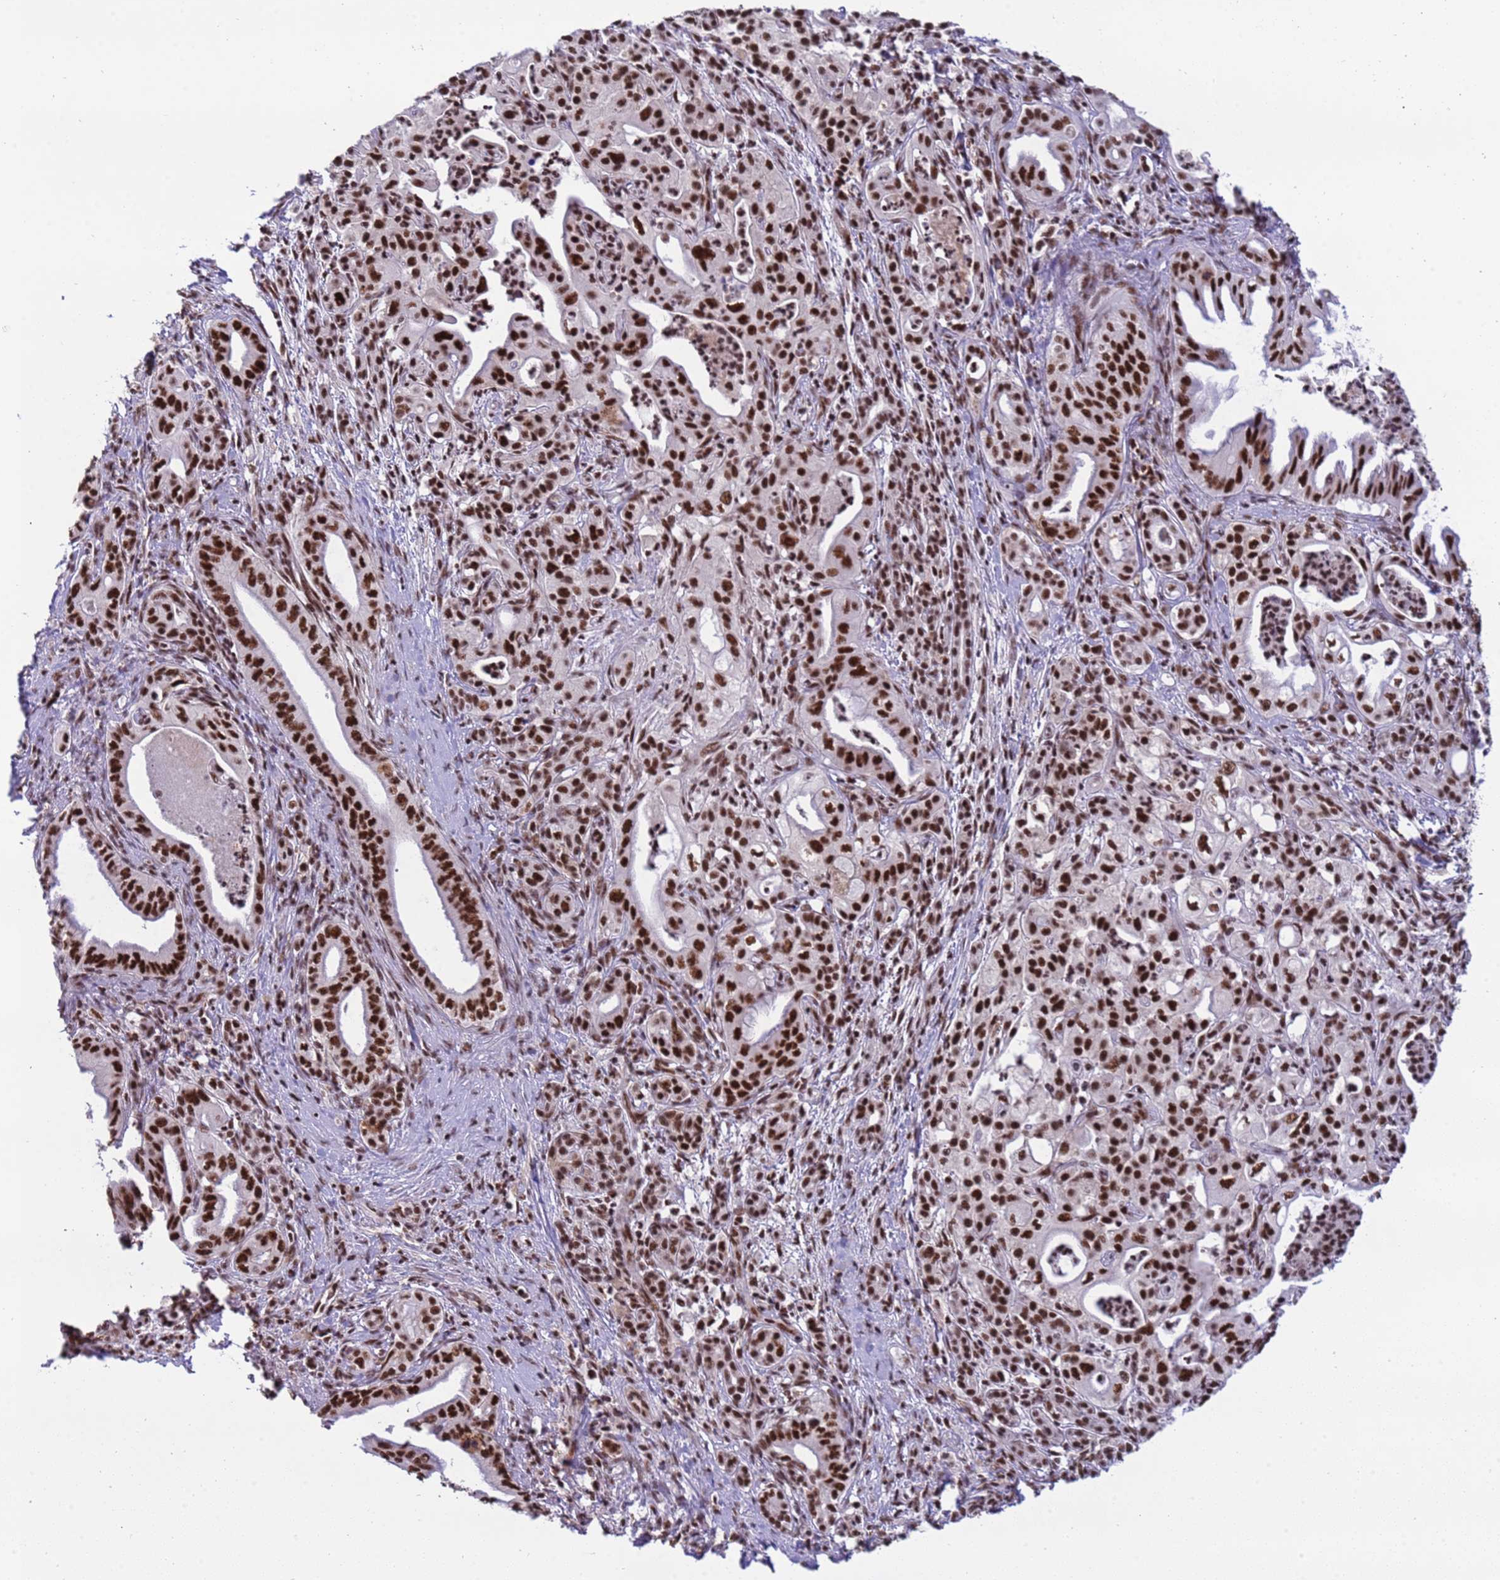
{"staining": {"intensity": "strong", "quantity": ">75%", "location": "nuclear"}, "tissue": "pancreatic cancer", "cell_type": "Tumor cells", "image_type": "cancer", "snomed": [{"axis": "morphology", "description": "Adenocarcinoma, NOS"}, {"axis": "topography", "description": "Pancreas"}], "caption": "Human adenocarcinoma (pancreatic) stained with a brown dye displays strong nuclear positive staining in about >75% of tumor cells.", "gene": "SRRT", "patient": {"sex": "male", "age": 58}}